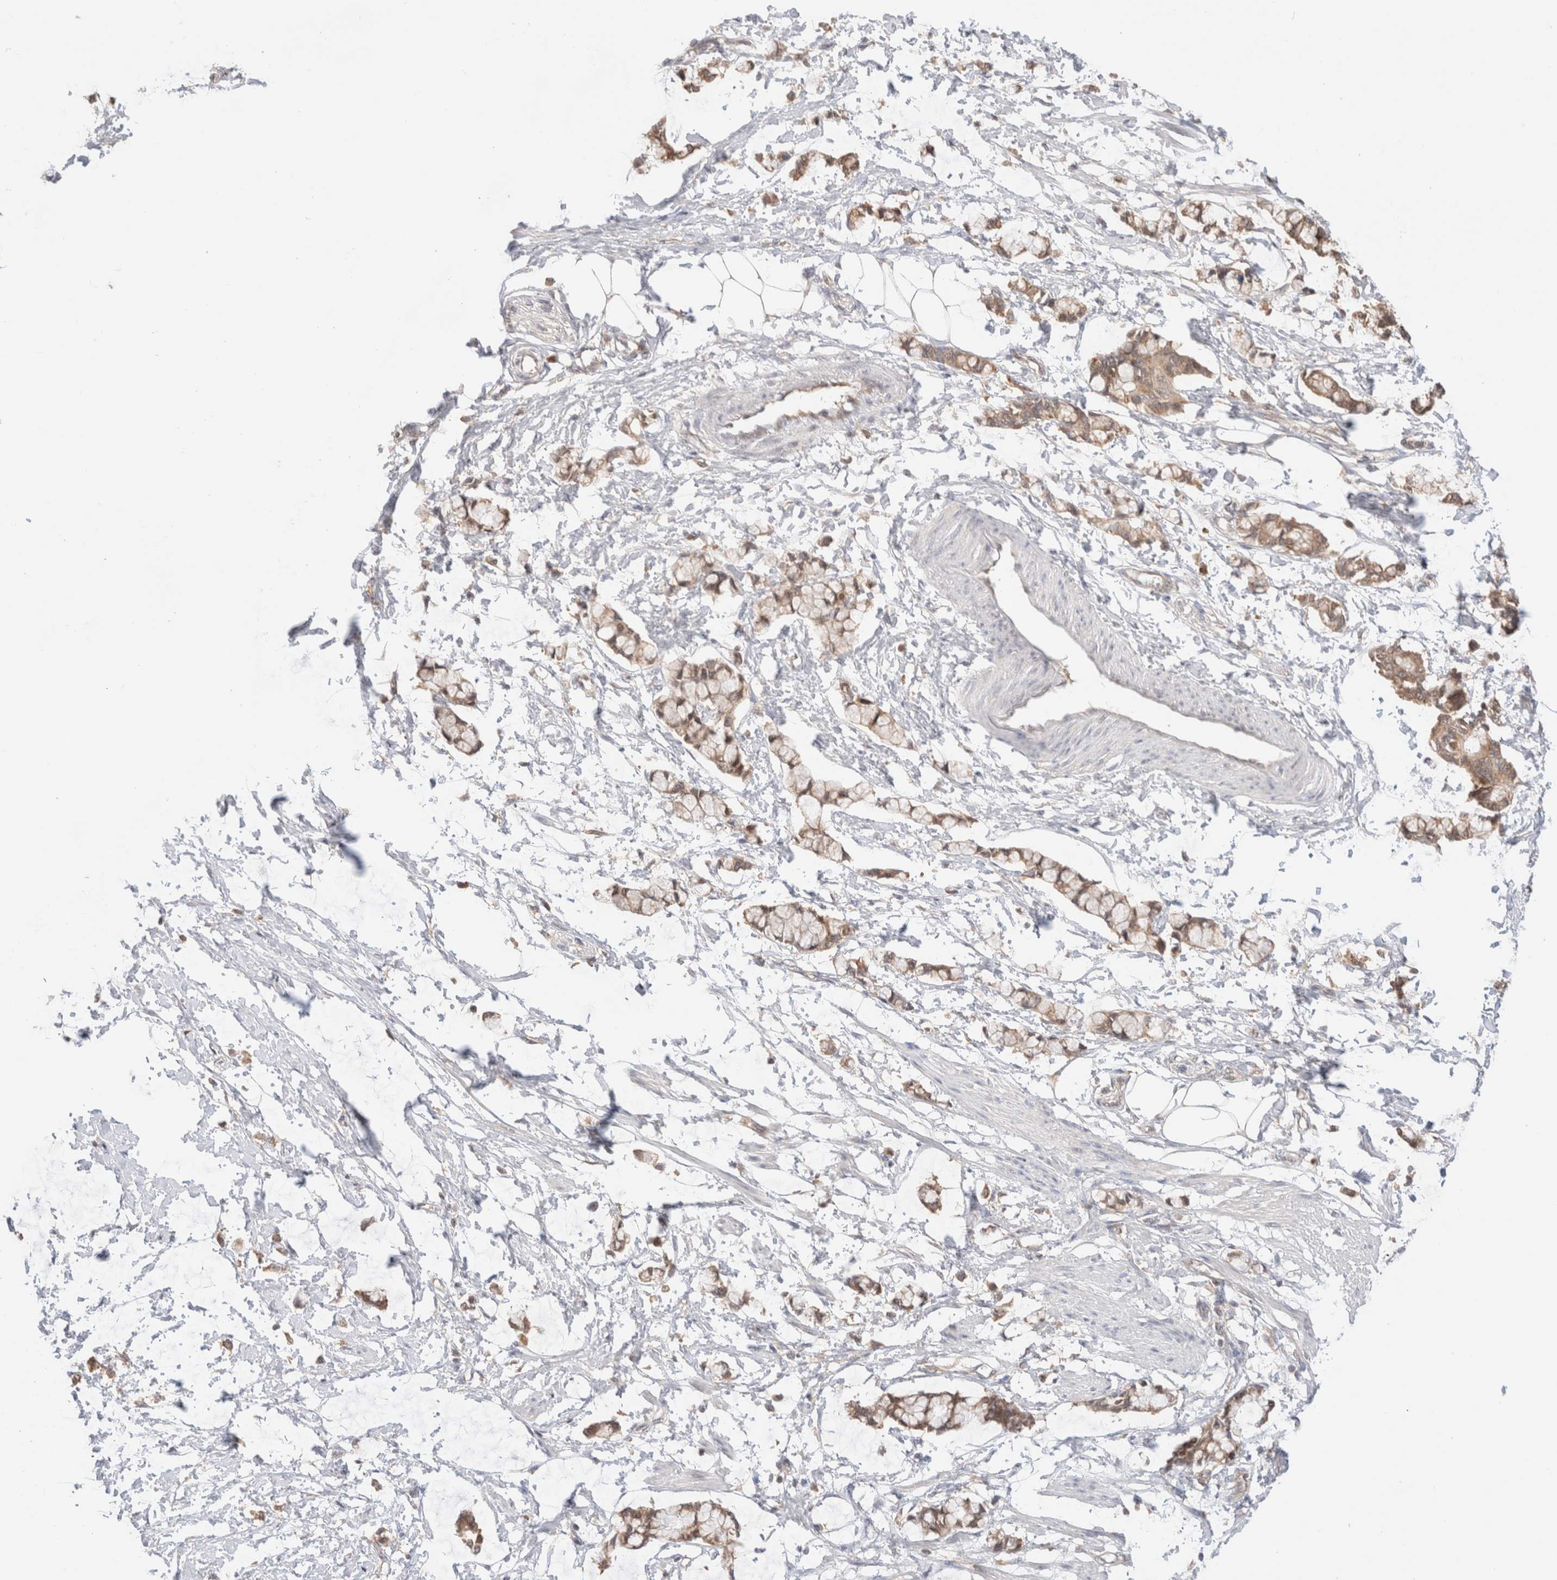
{"staining": {"intensity": "negative", "quantity": "none", "location": "none"}, "tissue": "smooth muscle", "cell_type": "Smooth muscle cells", "image_type": "normal", "snomed": [{"axis": "morphology", "description": "Normal tissue, NOS"}, {"axis": "morphology", "description": "Adenocarcinoma, NOS"}, {"axis": "topography", "description": "Smooth muscle"}, {"axis": "topography", "description": "Colon"}], "caption": "Immunohistochemistry histopathology image of unremarkable smooth muscle: human smooth muscle stained with DAB (3,3'-diaminobenzidine) exhibits no significant protein positivity in smooth muscle cells.", "gene": "XKR4", "patient": {"sex": "male", "age": 14}}